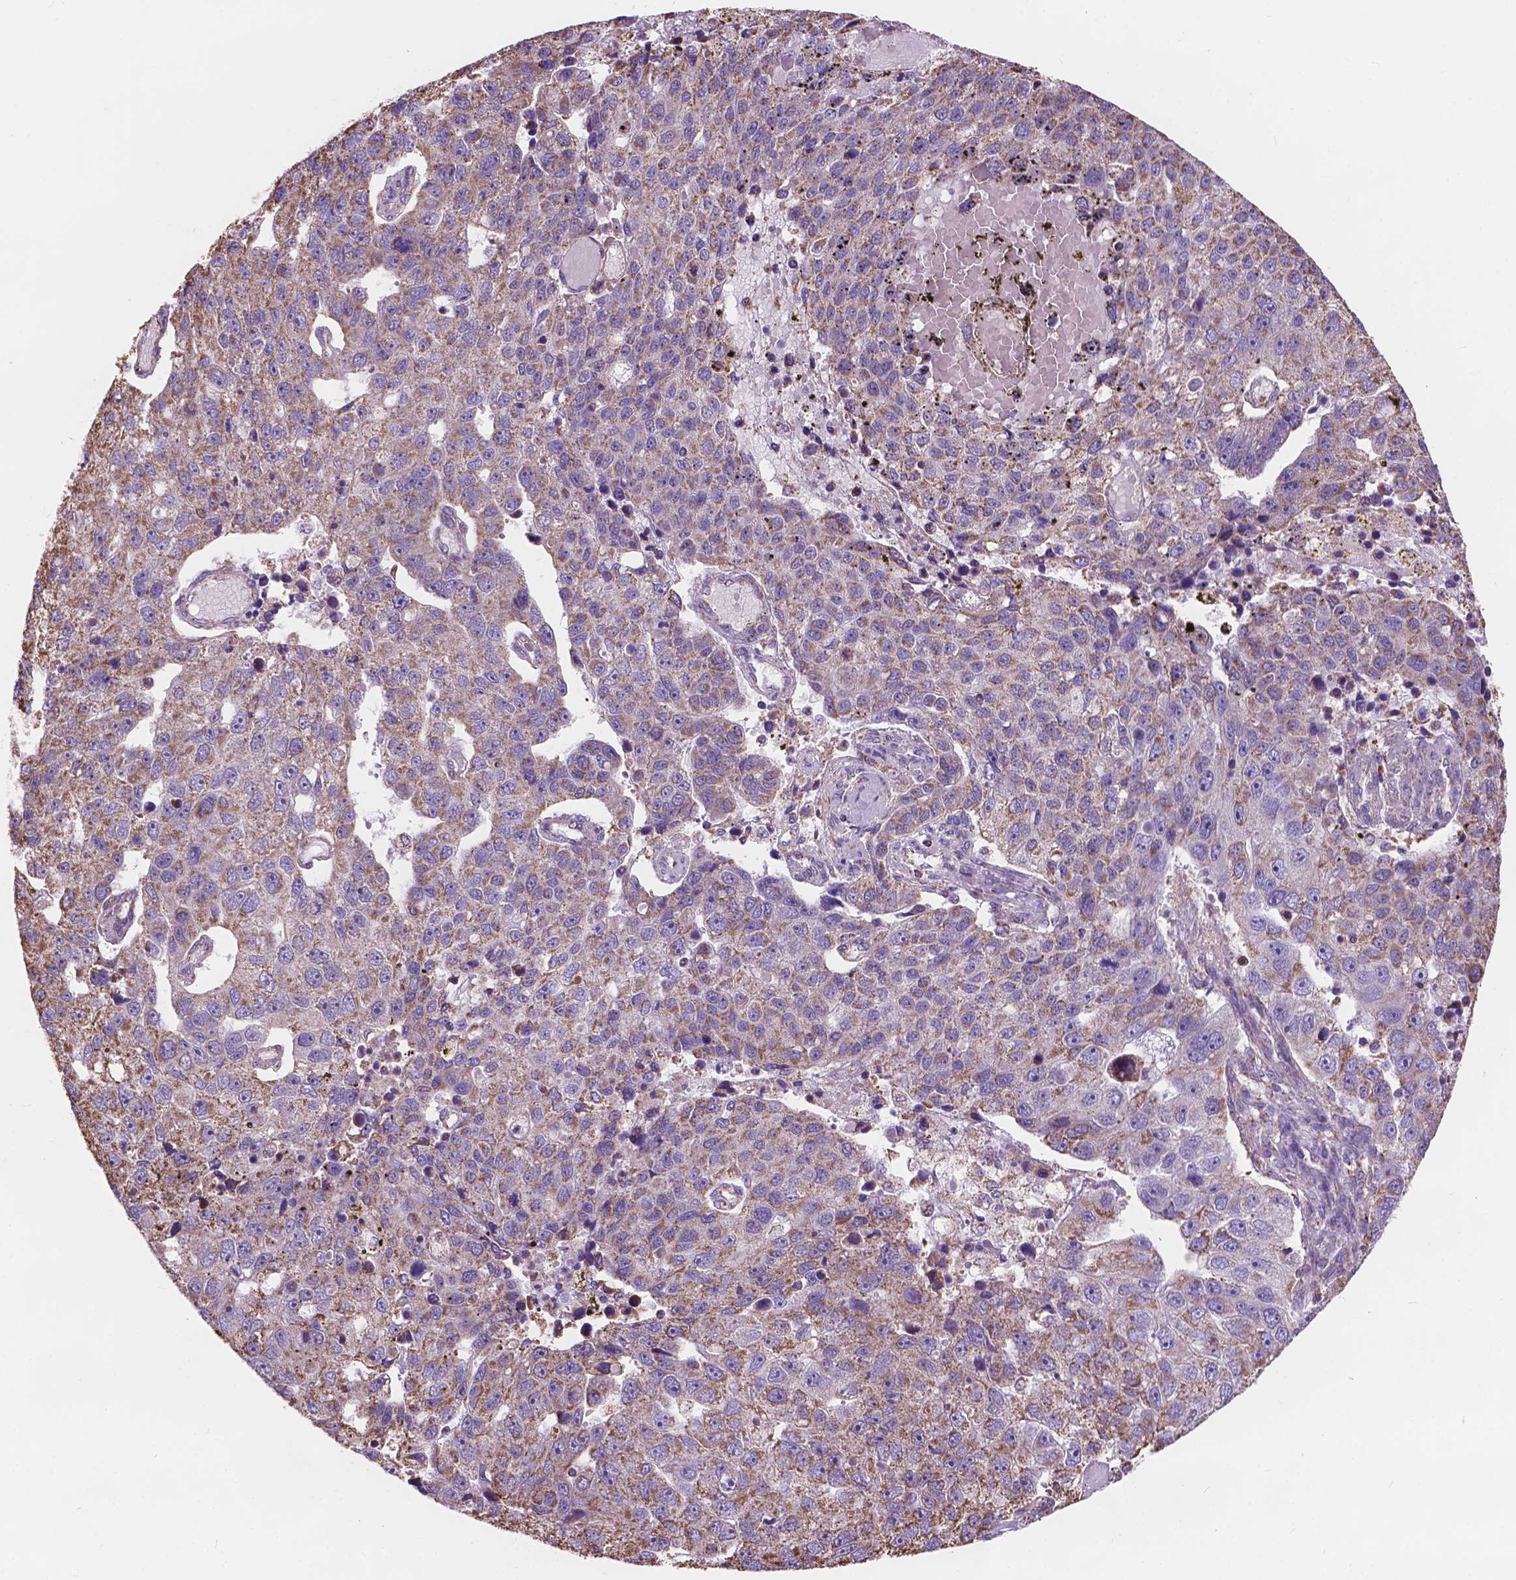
{"staining": {"intensity": "weak", "quantity": ">75%", "location": "cytoplasmic/membranous"}, "tissue": "pancreatic cancer", "cell_type": "Tumor cells", "image_type": "cancer", "snomed": [{"axis": "morphology", "description": "Adenocarcinoma, NOS"}, {"axis": "topography", "description": "Pancreas"}], "caption": "A brown stain shows weak cytoplasmic/membranous positivity of a protein in pancreatic adenocarcinoma tumor cells.", "gene": "SCOC", "patient": {"sex": "female", "age": 61}}